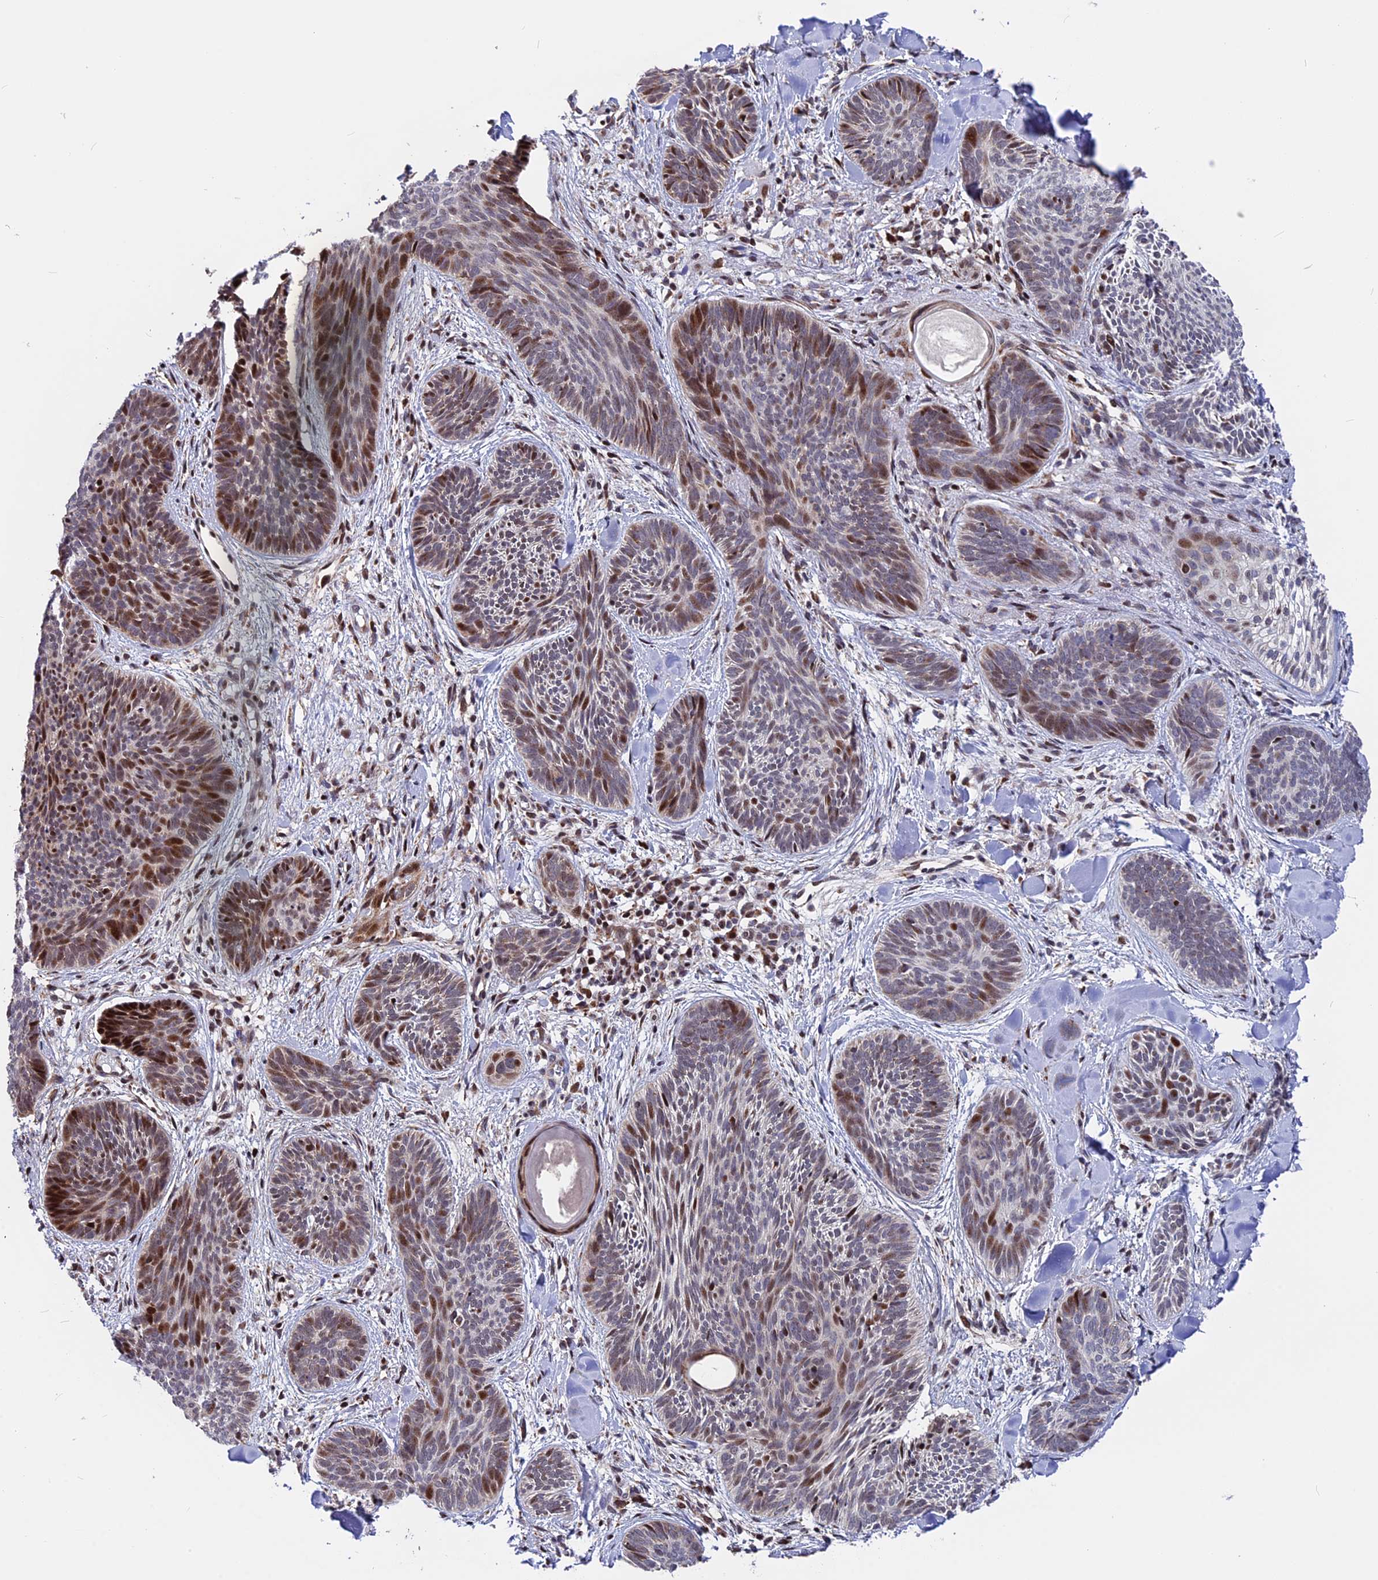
{"staining": {"intensity": "moderate", "quantity": "<25%", "location": "nuclear"}, "tissue": "skin cancer", "cell_type": "Tumor cells", "image_type": "cancer", "snomed": [{"axis": "morphology", "description": "Basal cell carcinoma"}, {"axis": "topography", "description": "Skin"}], "caption": "Protein expression analysis of skin cancer (basal cell carcinoma) exhibits moderate nuclear positivity in about <25% of tumor cells. (DAB = brown stain, brightfield microscopy at high magnification).", "gene": "FAM174C", "patient": {"sex": "female", "age": 81}}